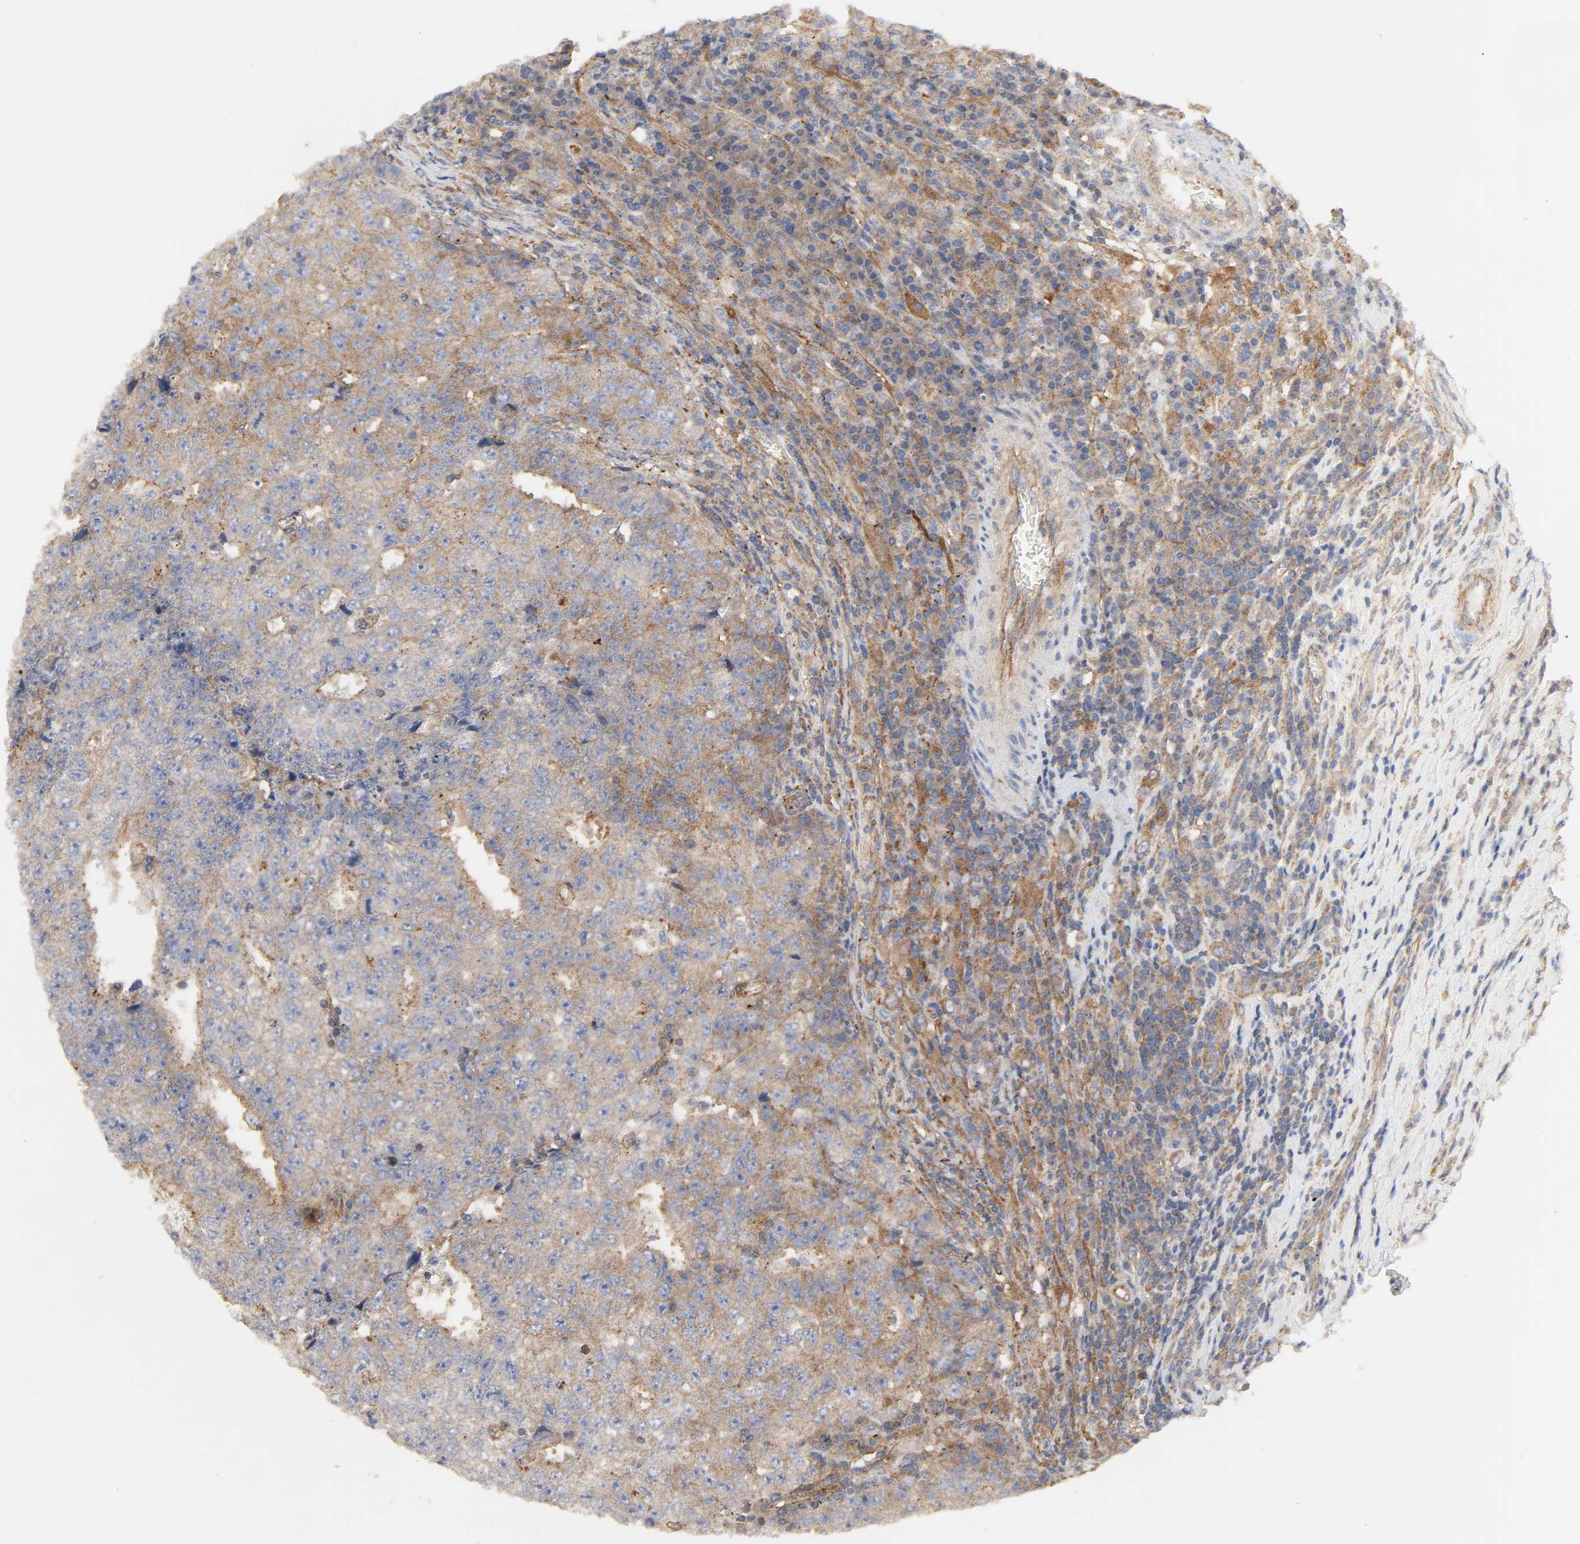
{"staining": {"intensity": "strong", "quantity": ">75%", "location": "cytoplasmic/membranous"}, "tissue": "testis cancer", "cell_type": "Tumor cells", "image_type": "cancer", "snomed": [{"axis": "morphology", "description": "Necrosis, NOS"}, {"axis": "morphology", "description": "Carcinoma, Embryonal, NOS"}, {"axis": "topography", "description": "Testis"}], "caption": "IHC micrograph of neoplastic tissue: human testis cancer stained using immunohistochemistry displays high levels of strong protein expression localized specifically in the cytoplasmic/membranous of tumor cells, appearing as a cytoplasmic/membranous brown color.", "gene": "SH3GLB1", "patient": {"sex": "male", "age": 19}}